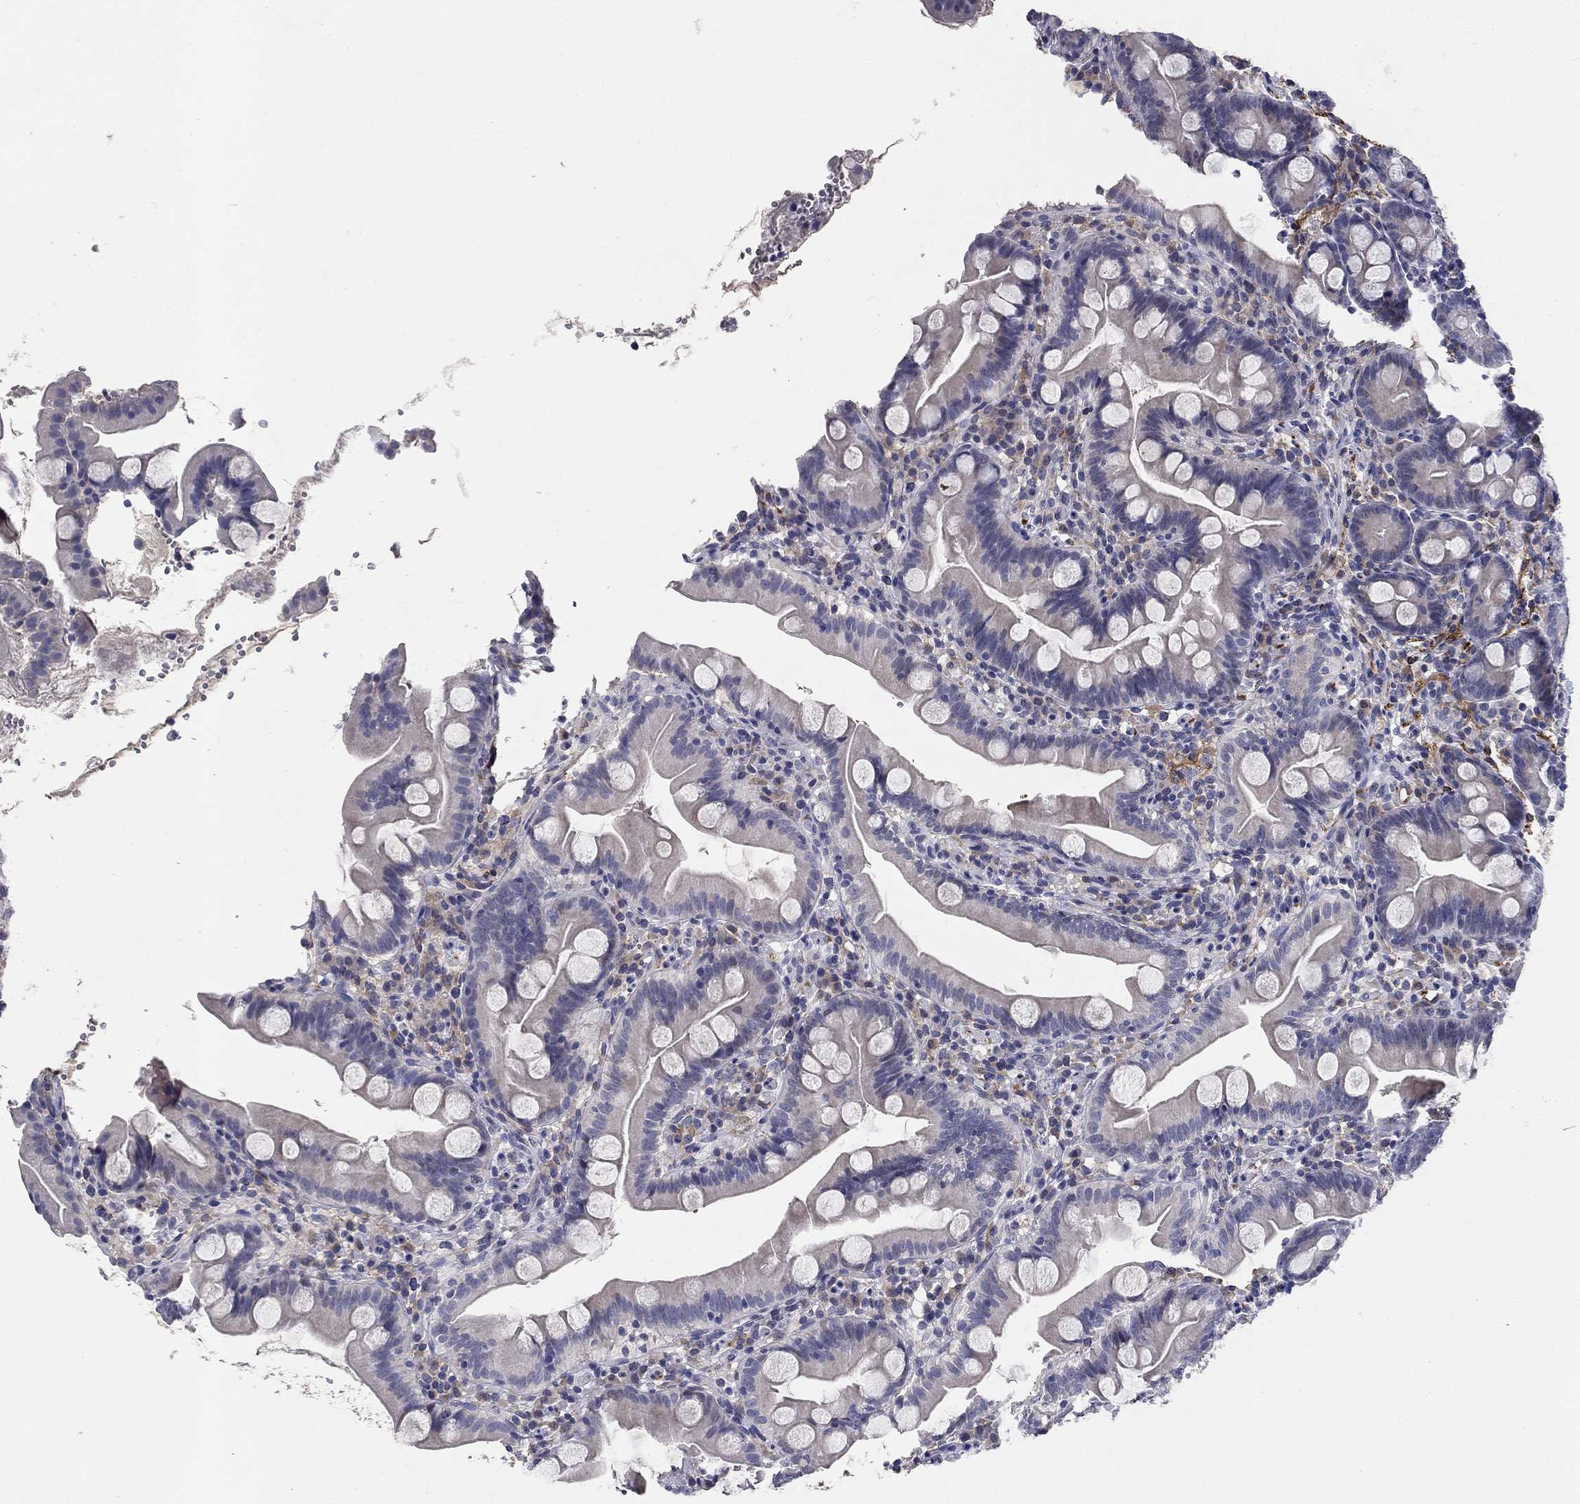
{"staining": {"intensity": "negative", "quantity": "none", "location": "none"}, "tissue": "small intestine", "cell_type": "Glandular cells", "image_type": "normal", "snomed": [{"axis": "morphology", "description": "Normal tissue, NOS"}, {"axis": "topography", "description": "Small intestine"}], "caption": "Human small intestine stained for a protein using immunohistochemistry (IHC) exhibits no expression in glandular cells.", "gene": "CD274", "patient": {"sex": "female", "age": 44}}